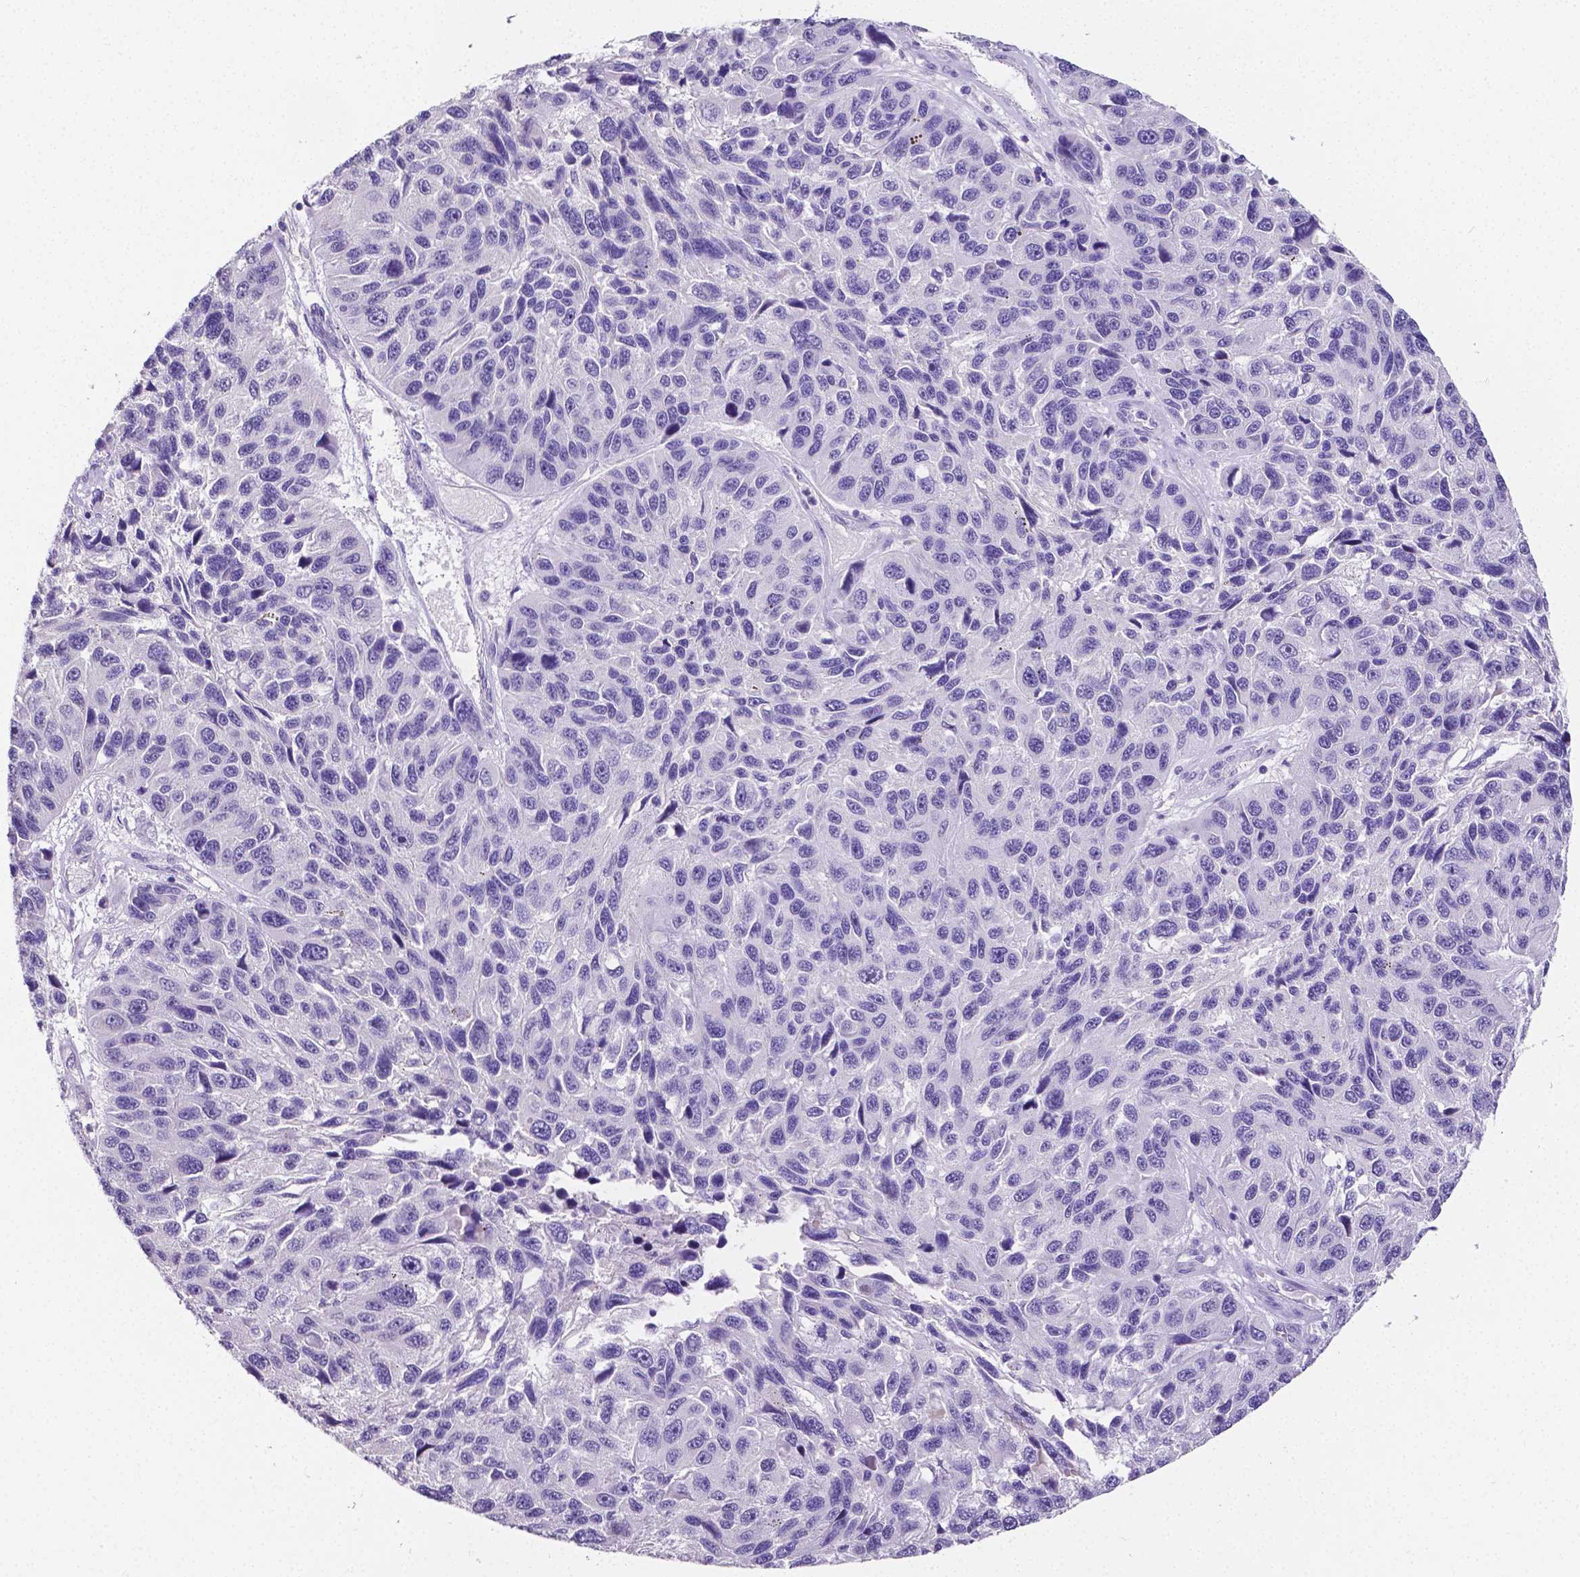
{"staining": {"intensity": "negative", "quantity": "none", "location": "none"}, "tissue": "melanoma", "cell_type": "Tumor cells", "image_type": "cancer", "snomed": [{"axis": "morphology", "description": "Malignant melanoma, NOS"}, {"axis": "topography", "description": "Skin"}], "caption": "High magnification brightfield microscopy of melanoma stained with DAB (brown) and counterstained with hematoxylin (blue): tumor cells show no significant positivity.", "gene": "SLC22A2", "patient": {"sex": "male", "age": 53}}